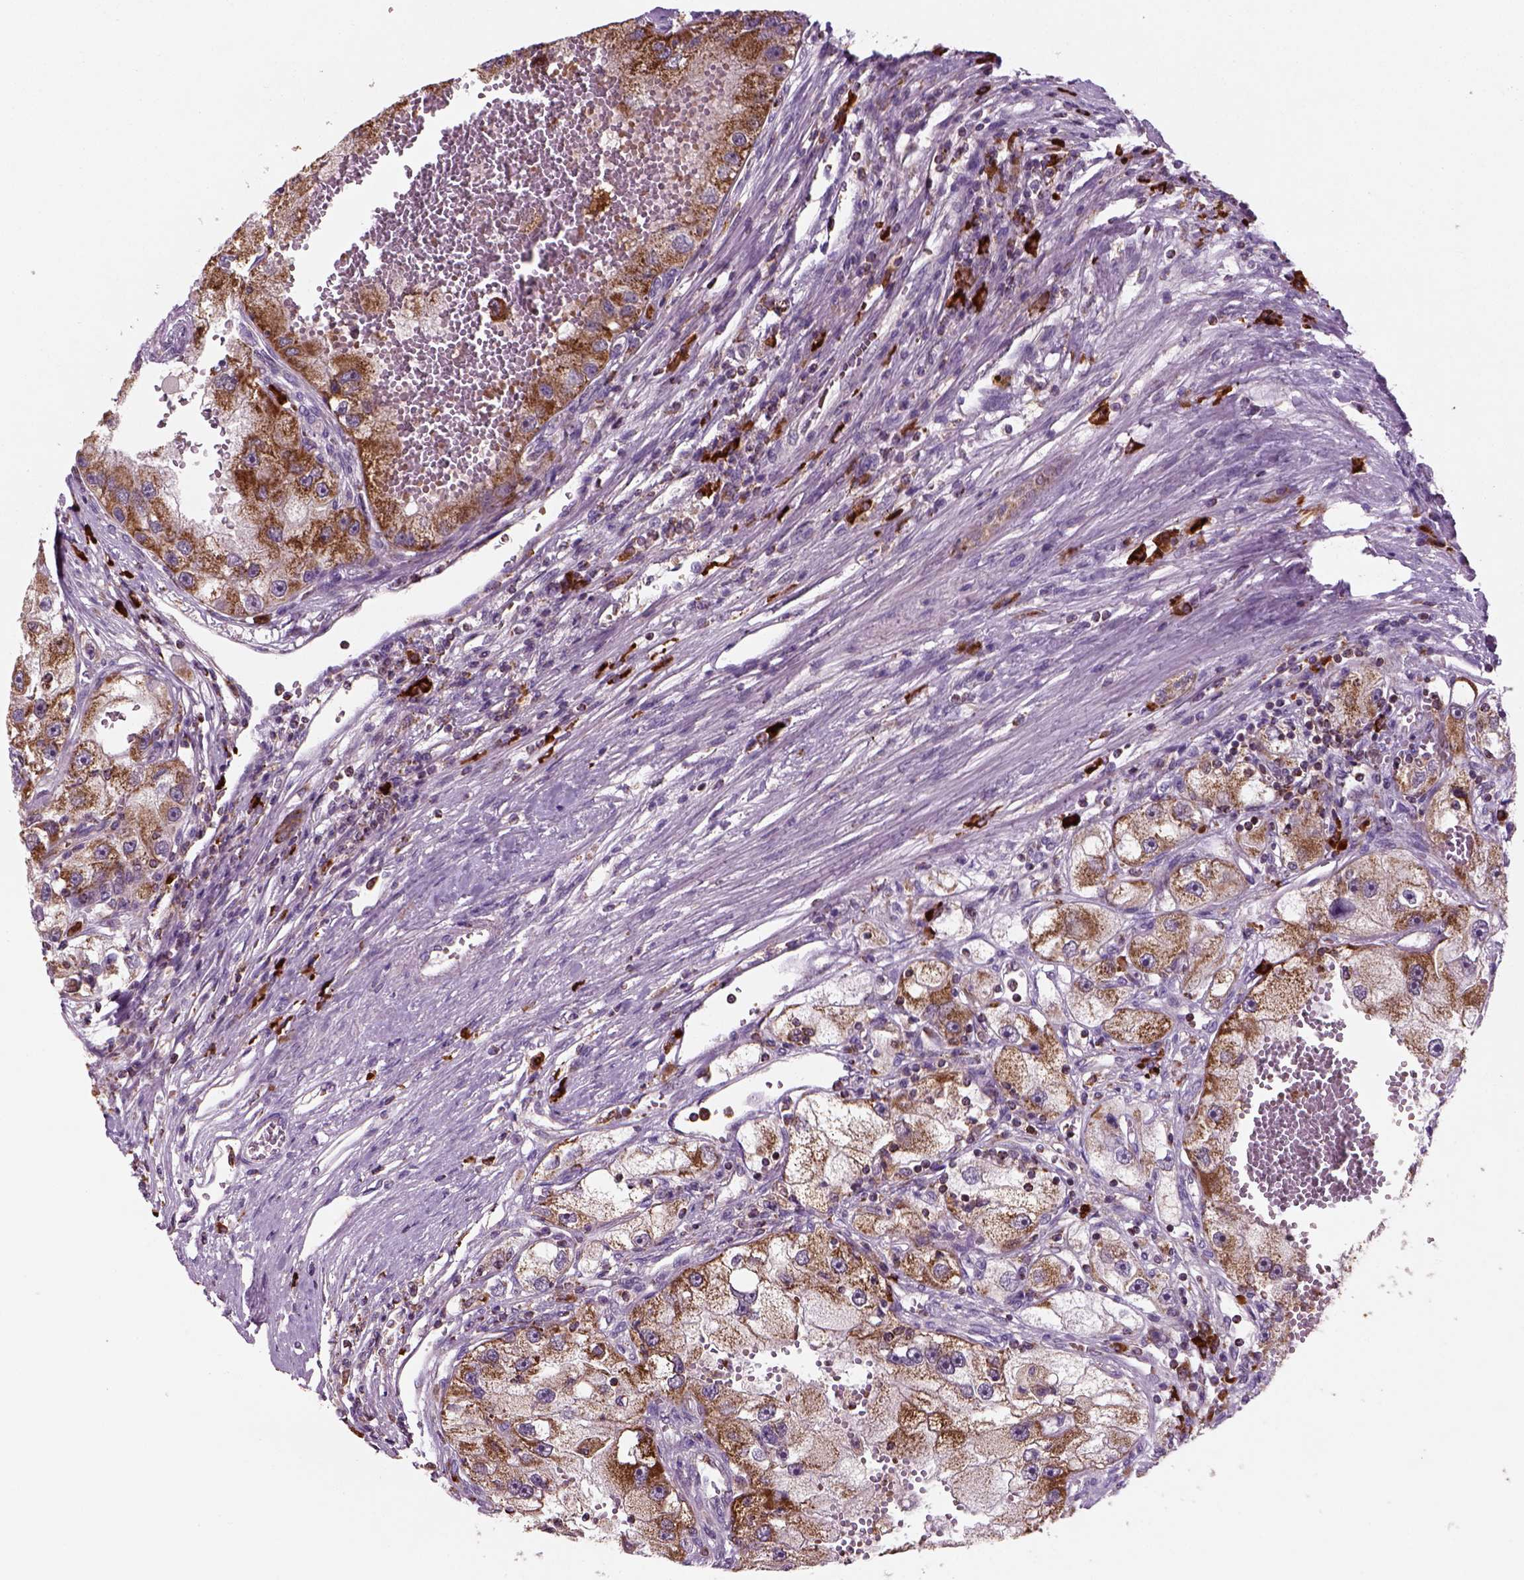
{"staining": {"intensity": "moderate", "quantity": ">75%", "location": "cytoplasmic/membranous"}, "tissue": "renal cancer", "cell_type": "Tumor cells", "image_type": "cancer", "snomed": [{"axis": "morphology", "description": "Adenocarcinoma, NOS"}, {"axis": "topography", "description": "Kidney"}], "caption": "A high-resolution histopathology image shows immunohistochemistry (IHC) staining of adenocarcinoma (renal), which exhibits moderate cytoplasmic/membranous positivity in approximately >75% of tumor cells.", "gene": "NUDT16L1", "patient": {"sex": "male", "age": 63}}